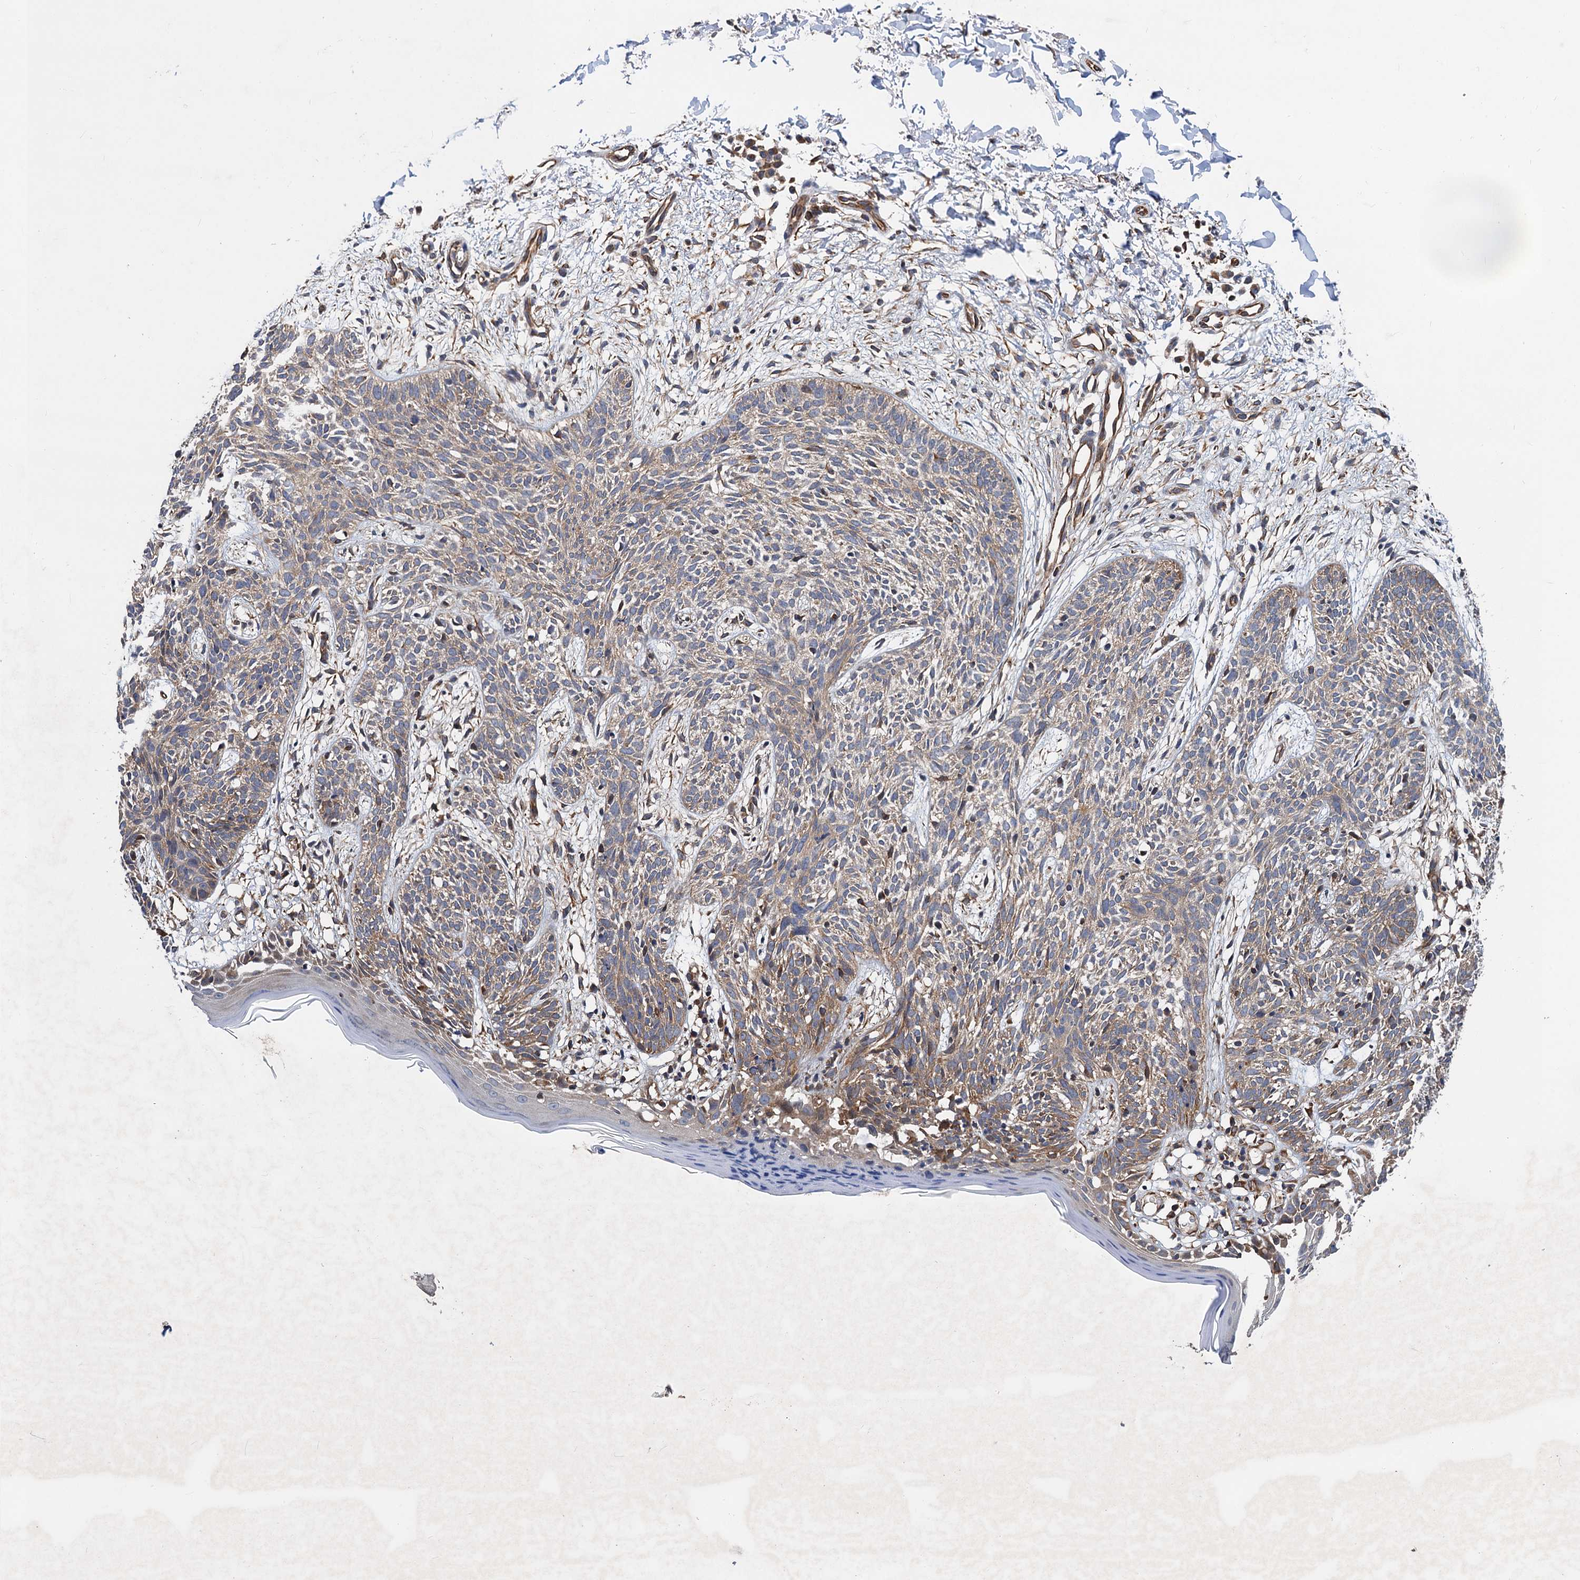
{"staining": {"intensity": "weak", "quantity": "25%-75%", "location": "cytoplasmic/membranous"}, "tissue": "skin cancer", "cell_type": "Tumor cells", "image_type": "cancer", "snomed": [{"axis": "morphology", "description": "Basal cell carcinoma"}, {"axis": "topography", "description": "Skin"}], "caption": "Protein expression analysis of basal cell carcinoma (skin) reveals weak cytoplasmic/membranous staining in approximately 25%-75% of tumor cells. The protein is stained brown, and the nuclei are stained in blue (DAB IHC with brightfield microscopy, high magnification).", "gene": "PJA2", "patient": {"sex": "female", "age": 66}}